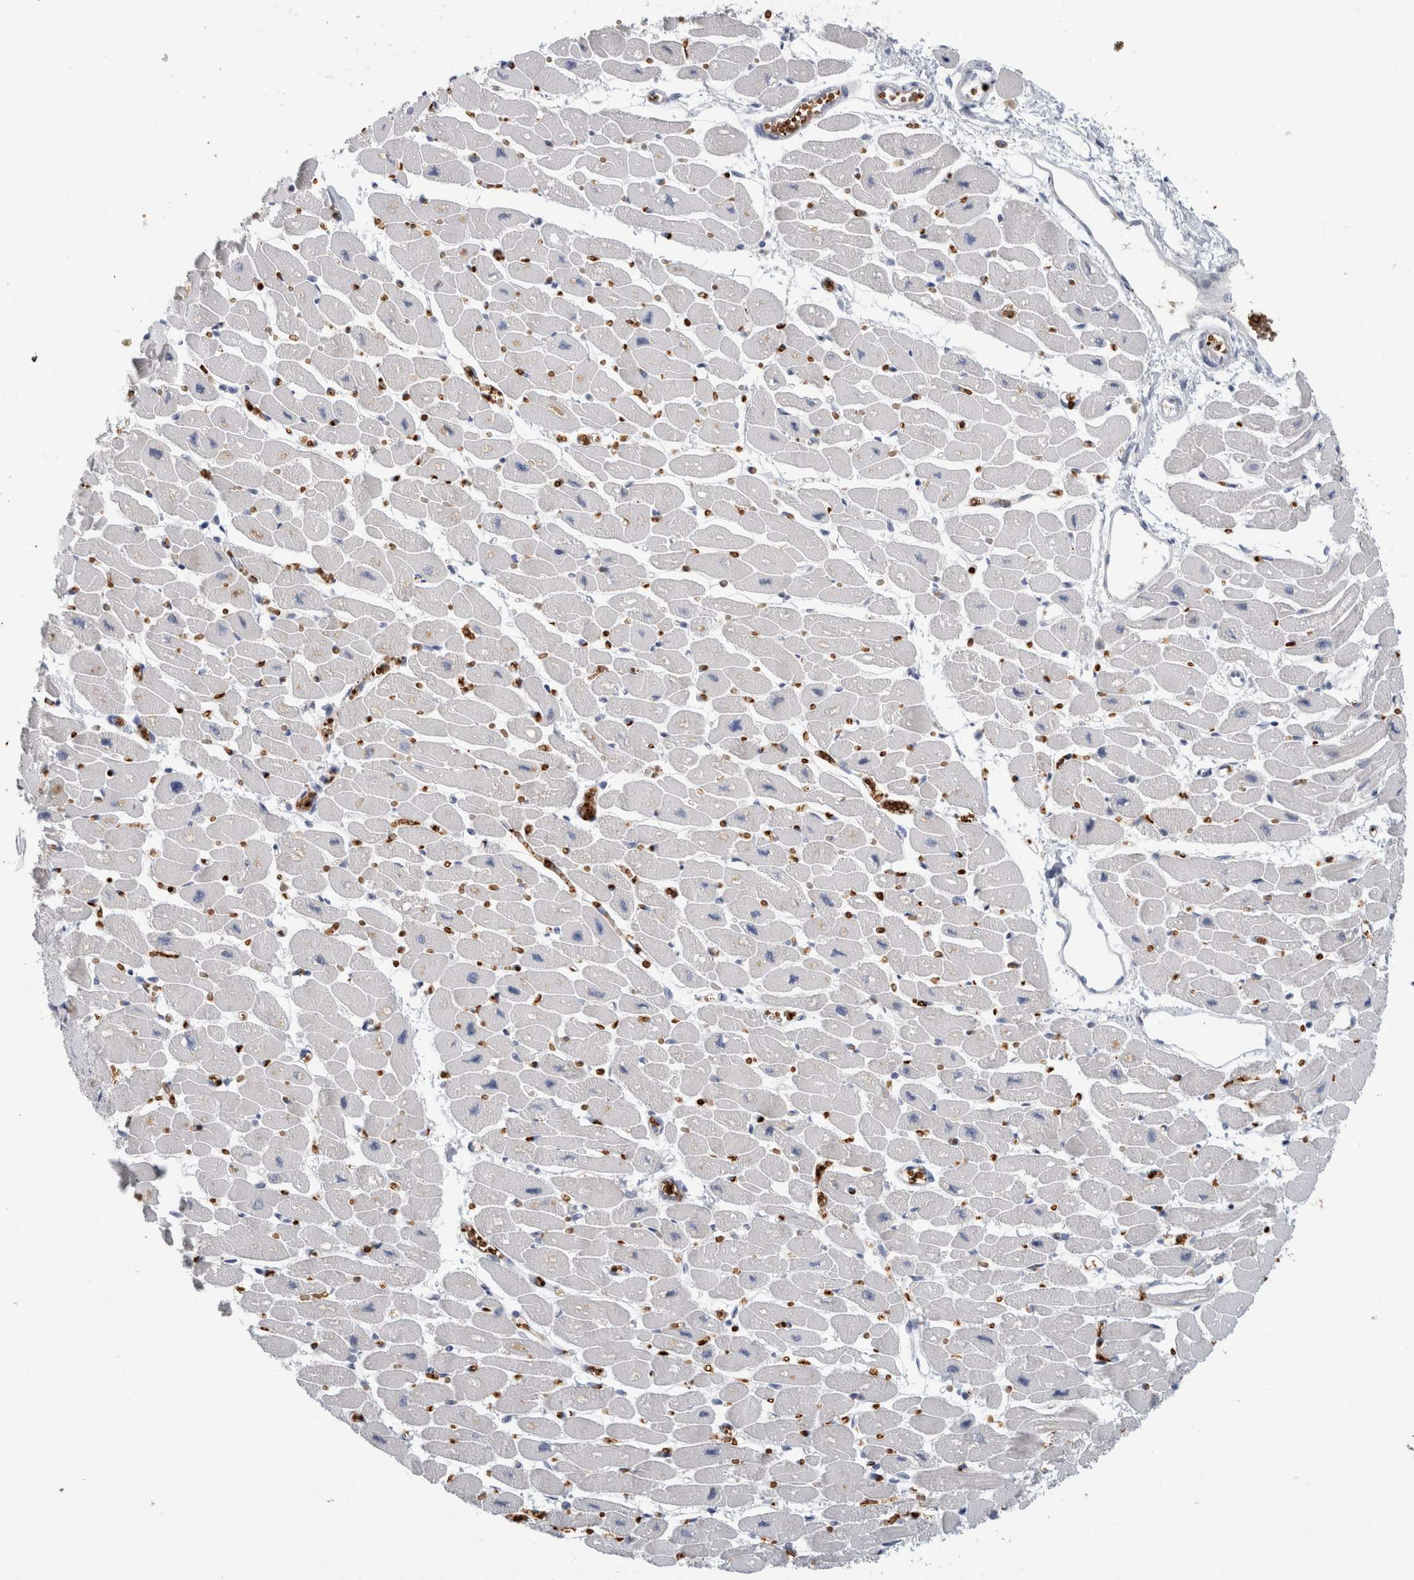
{"staining": {"intensity": "weak", "quantity": "<25%", "location": "cytoplasmic/membranous"}, "tissue": "heart muscle", "cell_type": "Cardiomyocytes", "image_type": "normal", "snomed": [{"axis": "morphology", "description": "Normal tissue, NOS"}, {"axis": "topography", "description": "Heart"}], "caption": "Immunohistochemical staining of normal heart muscle reveals no significant expression in cardiomyocytes.", "gene": "CA1", "patient": {"sex": "female", "age": 54}}